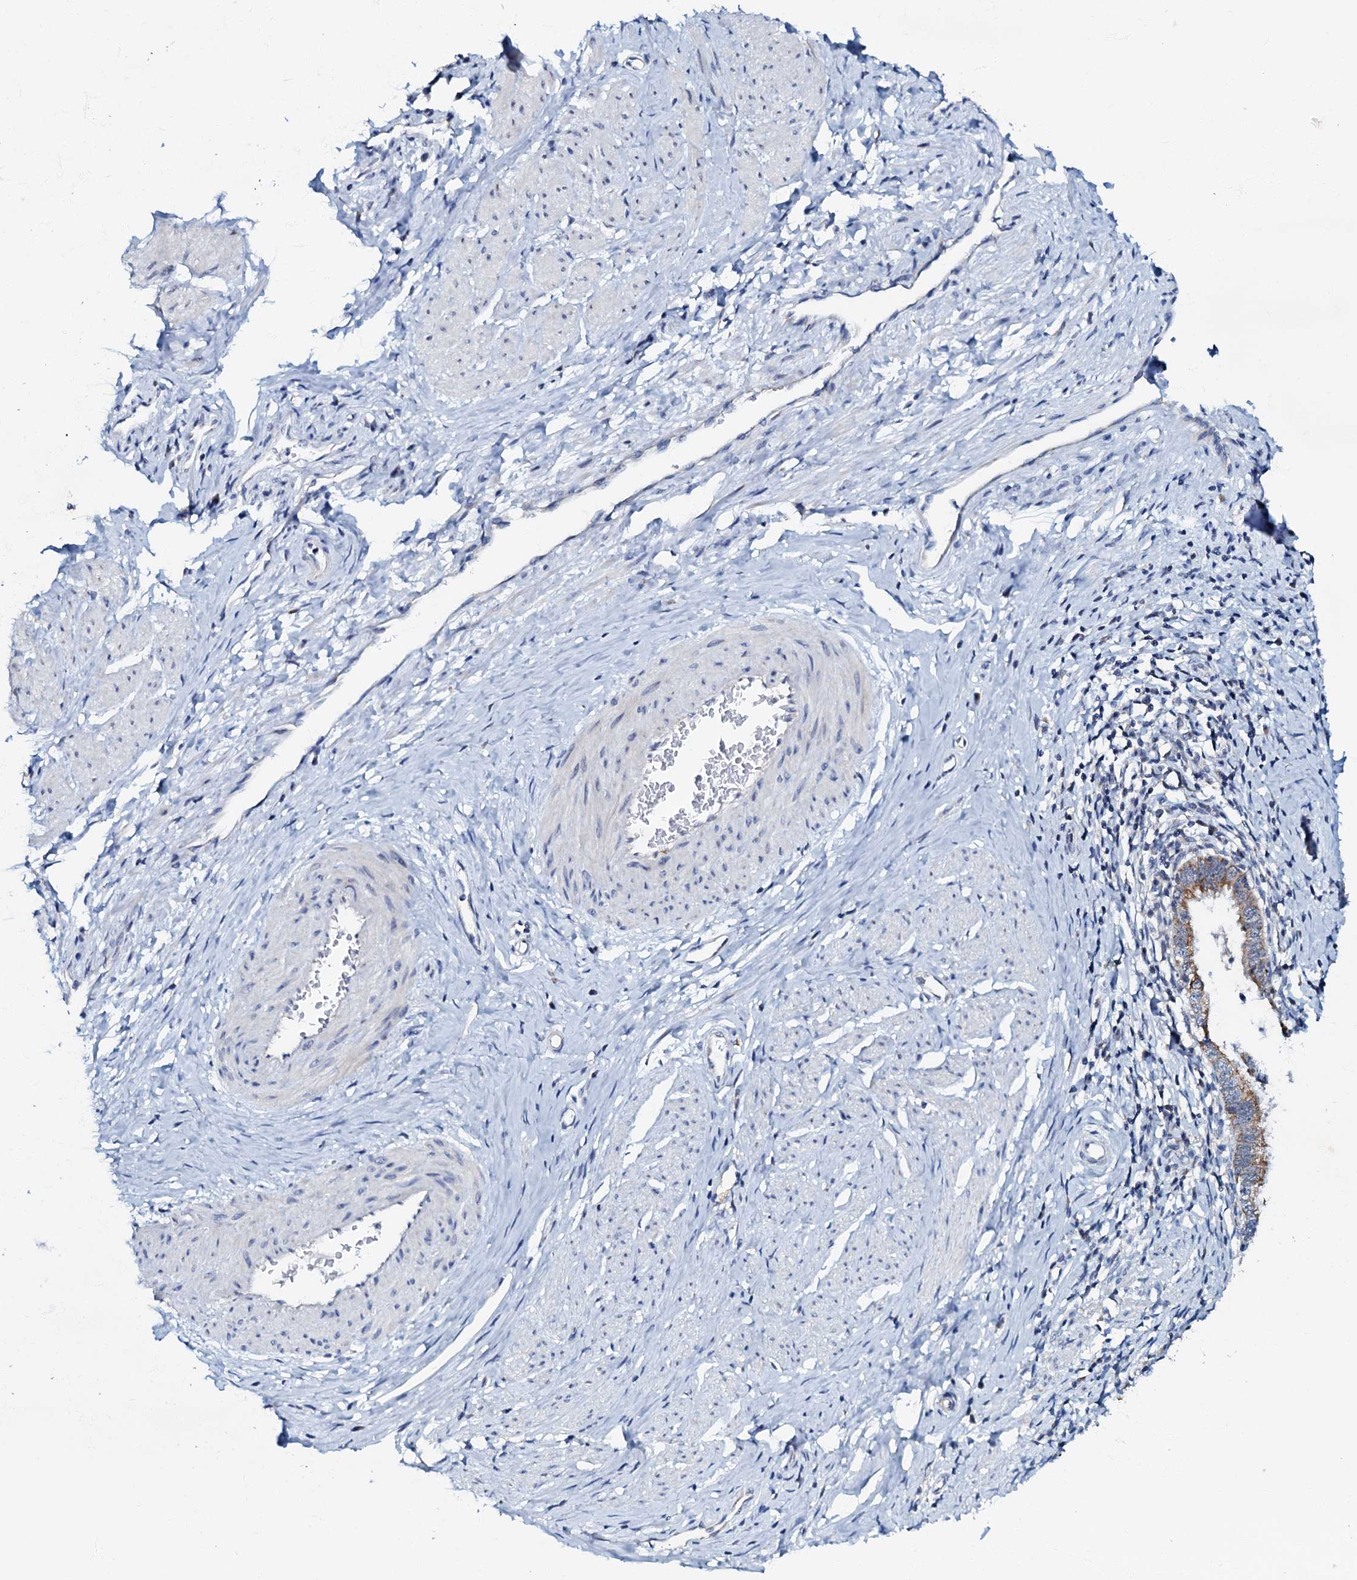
{"staining": {"intensity": "moderate", "quantity": "<25%", "location": "cytoplasmic/membranous"}, "tissue": "cervical cancer", "cell_type": "Tumor cells", "image_type": "cancer", "snomed": [{"axis": "morphology", "description": "Adenocarcinoma, NOS"}, {"axis": "topography", "description": "Cervix"}], "caption": "Human adenocarcinoma (cervical) stained for a protein (brown) demonstrates moderate cytoplasmic/membranous positive positivity in about <25% of tumor cells.", "gene": "MRPL51", "patient": {"sex": "female", "age": 36}}